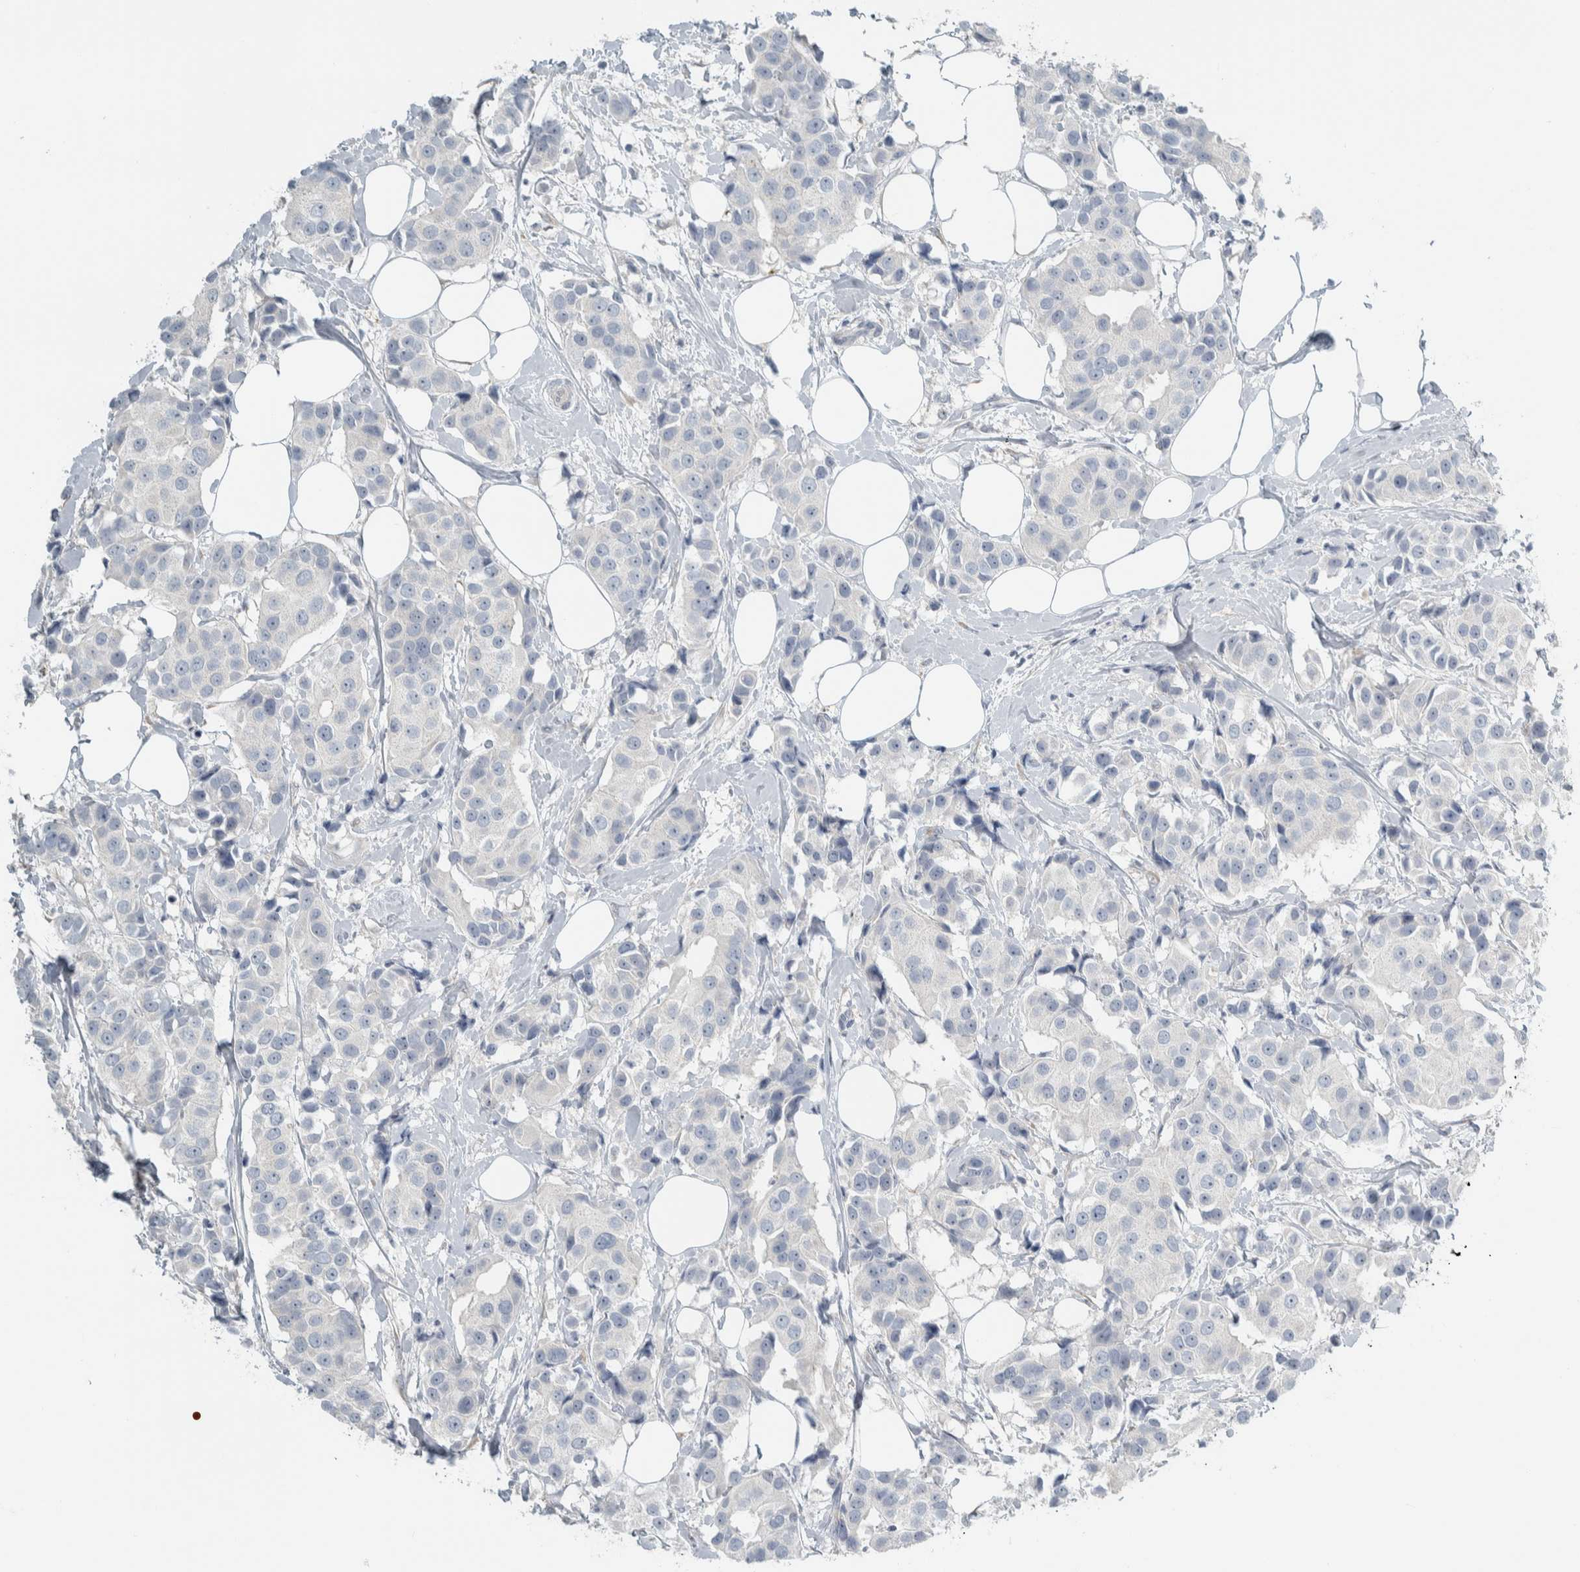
{"staining": {"intensity": "negative", "quantity": "none", "location": "none"}, "tissue": "breast cancer", "cell_type": "Tumor cells", "image_type": "cancer", "snomed": [{"axis": "morphology", "description": "Normal tissue, NOS"}, {"axis": "morphology", "description": "Duct carcinoma"}, {"axis": "topography", "description": "Breast"}], "caption": "Tumor cells are negative for brown protein staining in breast intraductal carcinoma.", "gene": "HGS", "patient": {"sex": "female", "age": 39}}